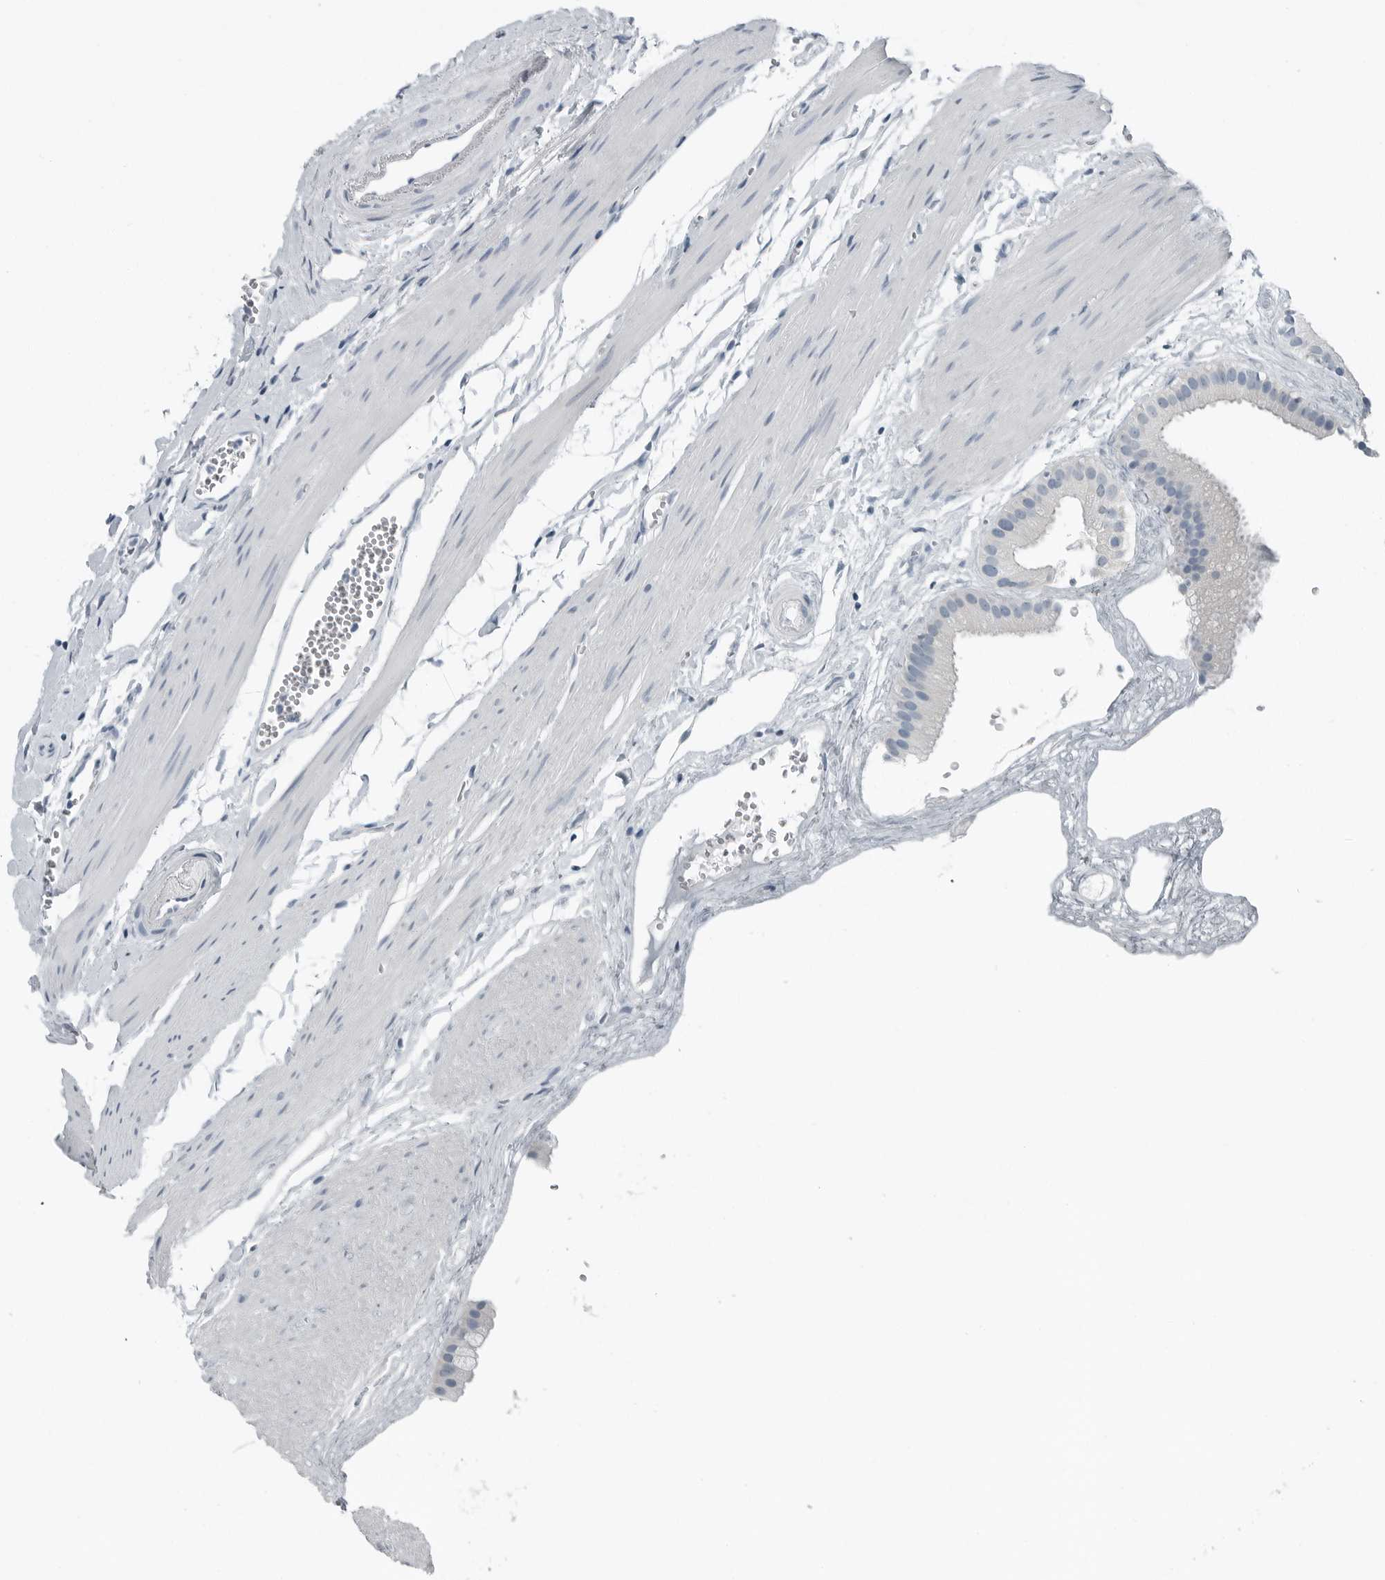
{"staining": {"intensity": "negative", "quantity": "none", "location": "none"}, "tissue": "gallbladder", "cell_type": "Glandular cells", "image_type": "normal", "snomed": [{"axis": "morphology", "description": "Normal tissue, NOS"}, {"axis": "topography", "description": "Gallbladder"}], "caption": "The immunohistochemistry image has no significant staining in glandular cells of gallbladder. (DAB (3,3'-diaminobenzidine) immunohistochemistry (IHC) visualized using brightfield microscopy, high magnification).", "gene": "ZPBP2", "patient": {"sex": "female", "age": 64}}